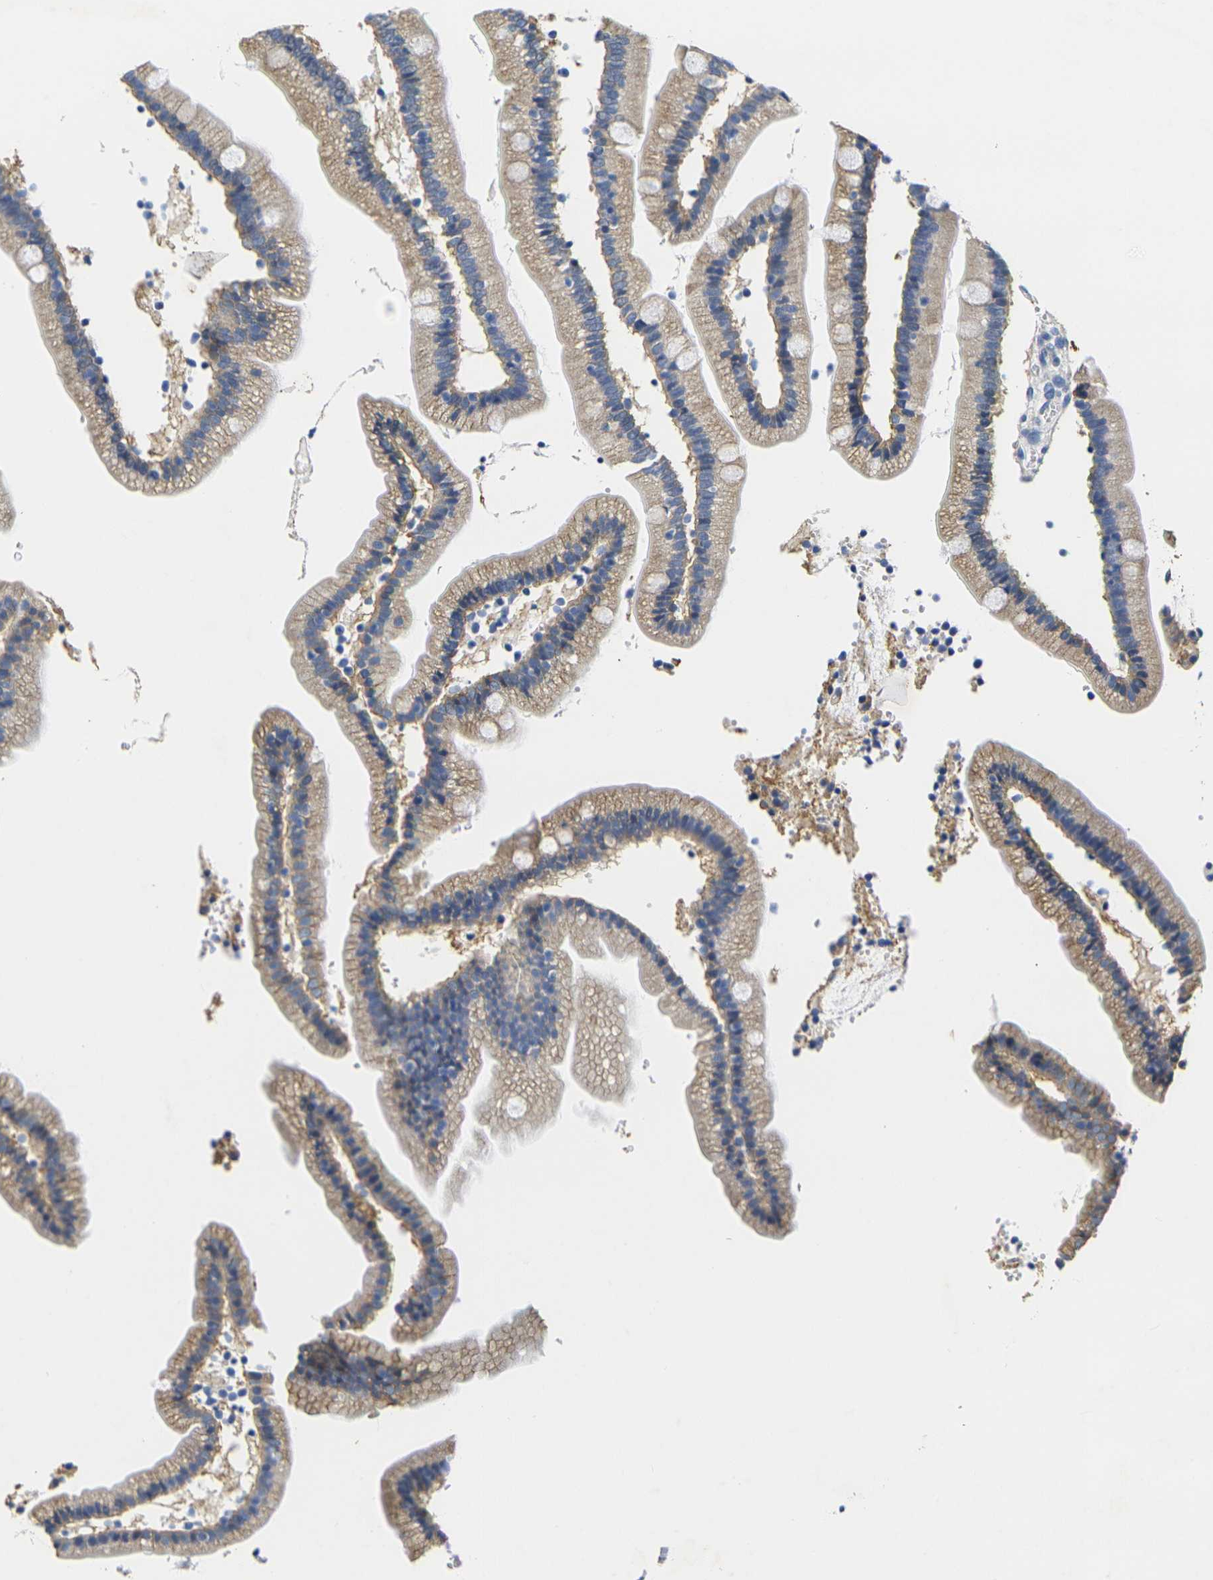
{"staining": {"intensity": "moderate", "quantity": "25%-75%", "location": "cytoplasmic/membranous"}, "tissue": "duodenum", "cell_type": "Glandular cells", "image_type": "normal", "snomed": [{"axis": "morphology", "description": "Normal tissue, NOS"}, {"axis": "topography", "description": "Duodenum"}], "caption": "Immunohistochemistry (IHC) image of benign duodenum stained for a protein (brown), which displays medium levels of moderate cytoplasmic/membranous staining in approximately 25%-75% of glandular cells.", "gene": "NOCT", "patient": {"sex": "male", "age": 66}}